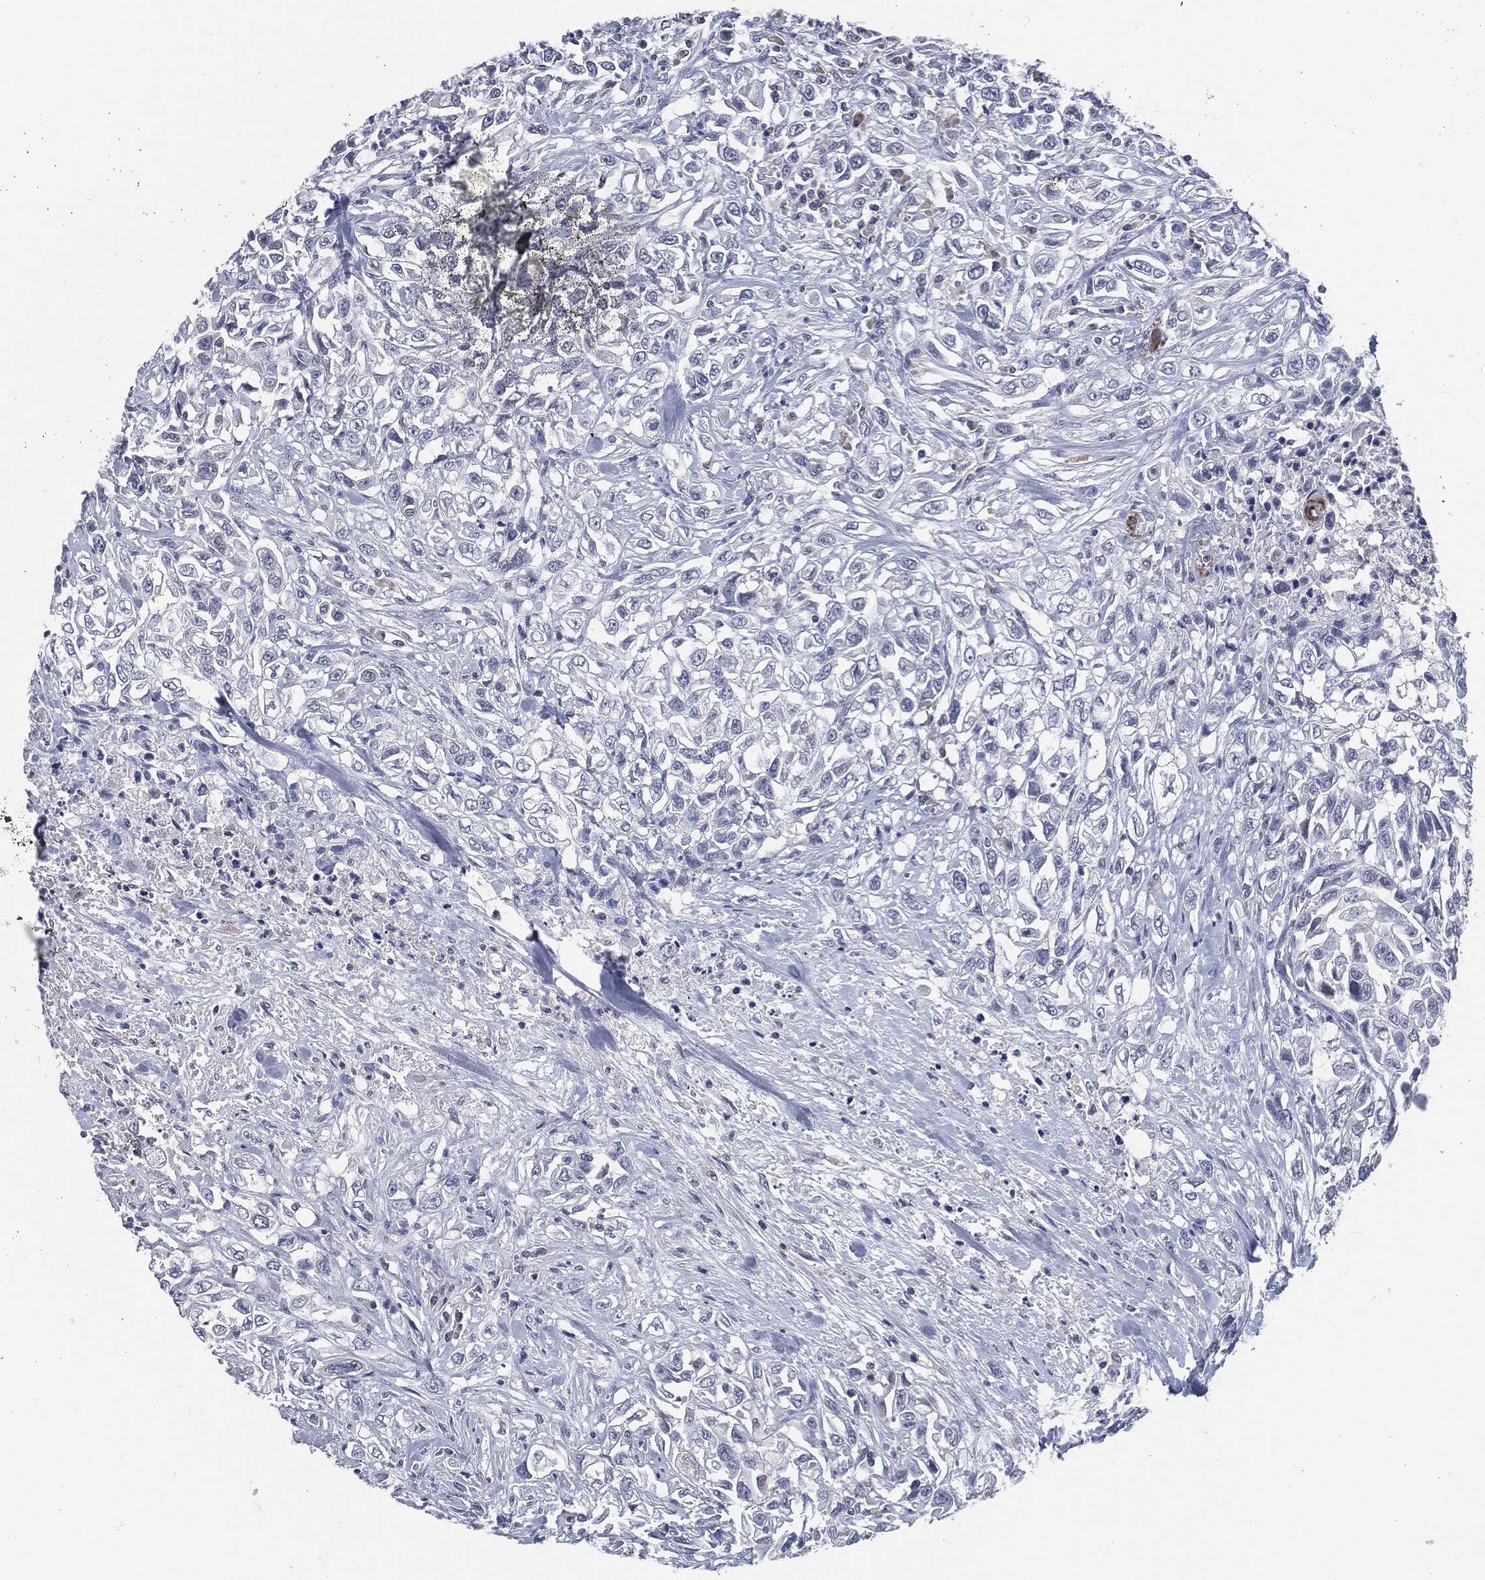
{"staining": {"intensity": "negative", "quantity": "none", "location": "none"}, "tissue": "urothelial cancer", "cell_type": "Tumor cells", "image_type": "cancer", "snomed": [{"axis": "morphology", "description": "Urothelial carcinoma, High grade"}, {"axis": "topography", "description": "Urinary bladder"}], "caption": "The immunohistochemistry (IHC) photomicrograph has no significant positivity in tumor cells of urothelial cancer tissue.", "gene": "PROM1", "patient": {"sex": "female", "age": 56}}